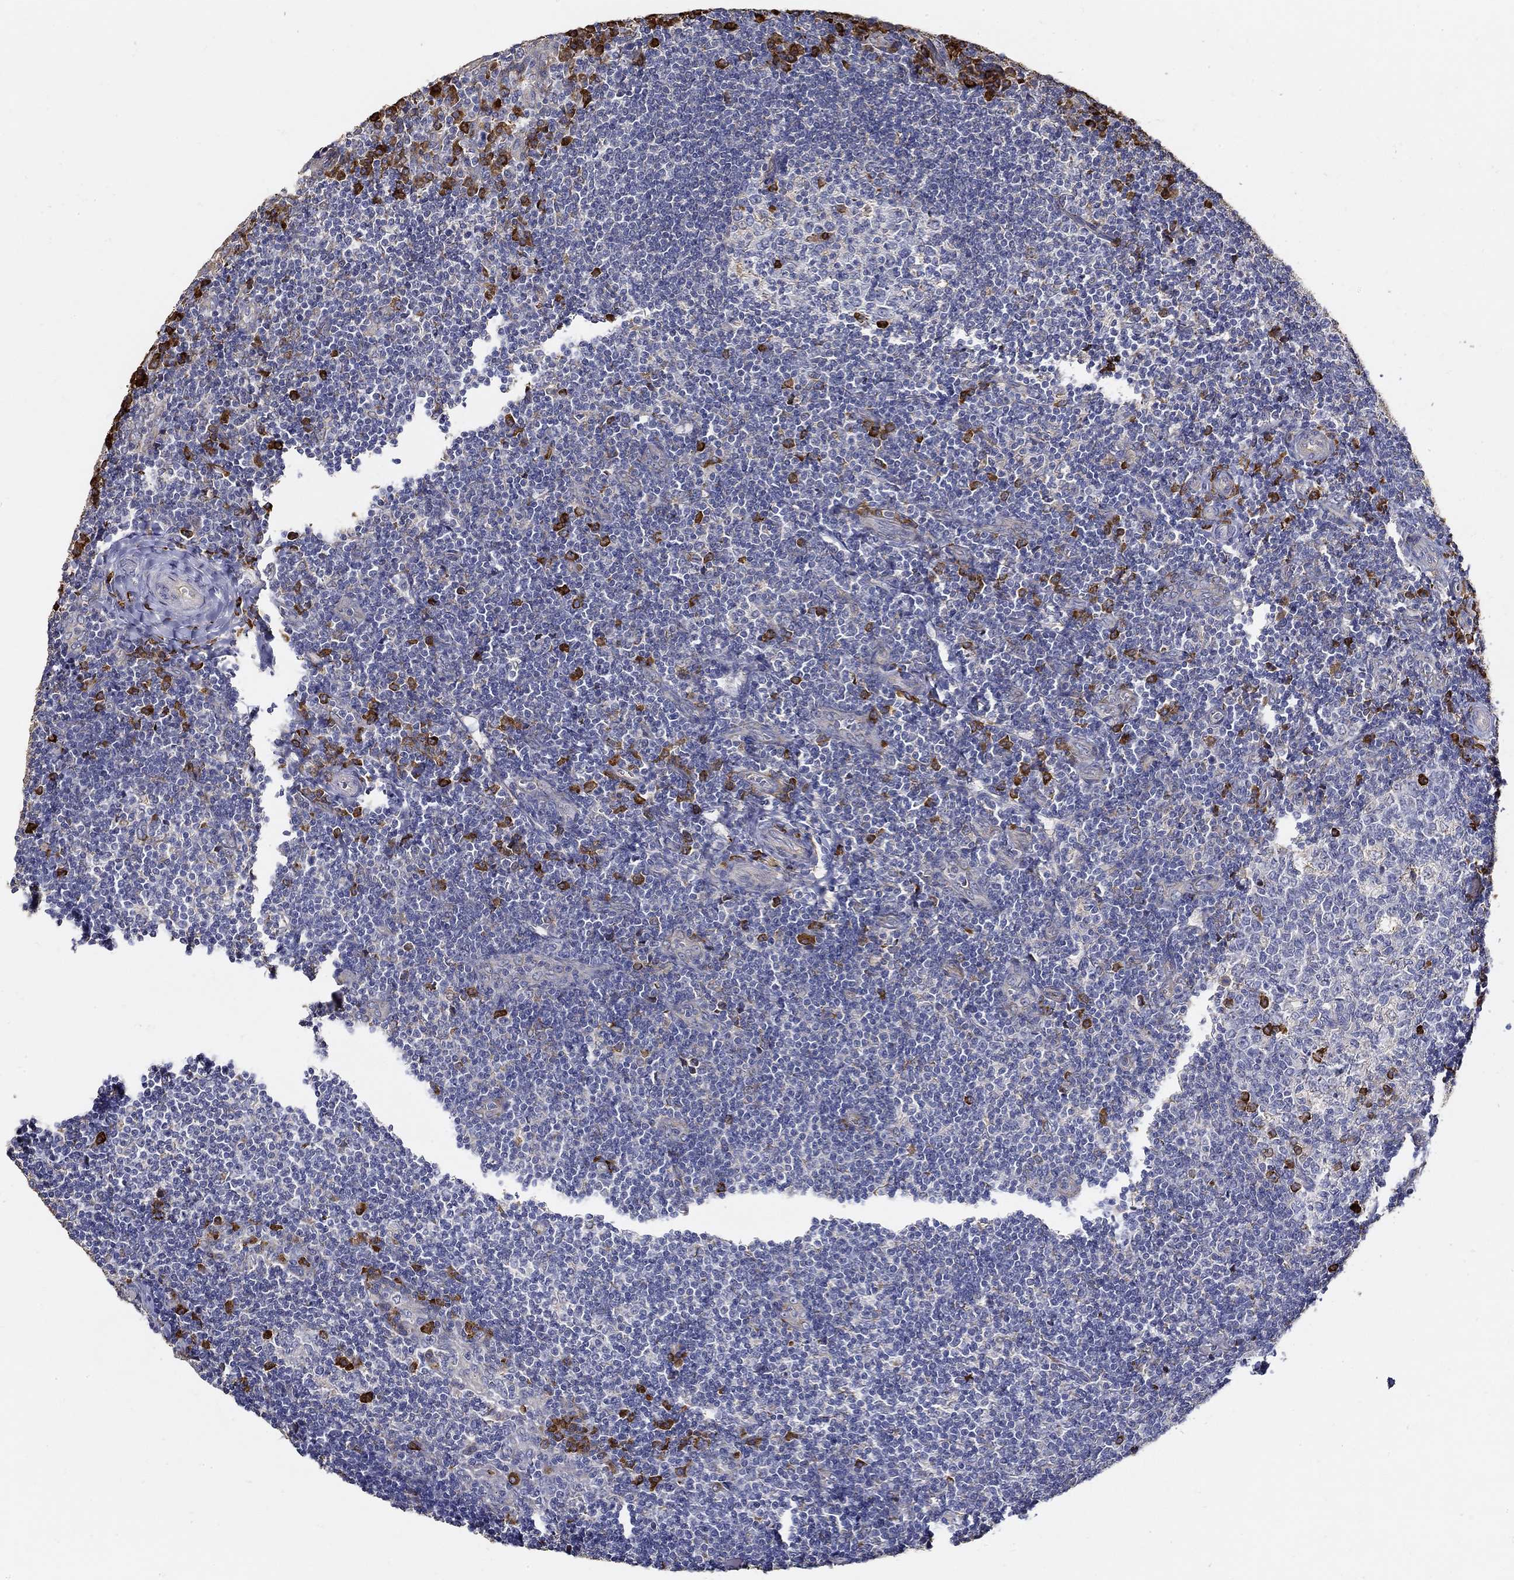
{"staining": {"intensity": "strong", "quantity": "<25%", "location": "cytoplasmic/membranous"}, "tissue": "tonsil", "cell_type": "Germinal center cells", "image_type": "normal", "snomed": [{"axis": "morphology", "description": "Normal tissue, NOS"}, {"axis": "topography", "description": "Tonsil"}], "caption": "An immunohistochemistry (IHC) histopathology image of unremarkable tissue is shown. Protein staining in brown highlights strong cytoplasmic/membranous positivity in tonsil within germinal center cells. The staining is performed using DAB brown chromogen to label protein expression. The nuclei are counter-stained blue using hematoxylin.", "gene": "EMILIN3", "patient": {"sex": "female", "age": 13}}